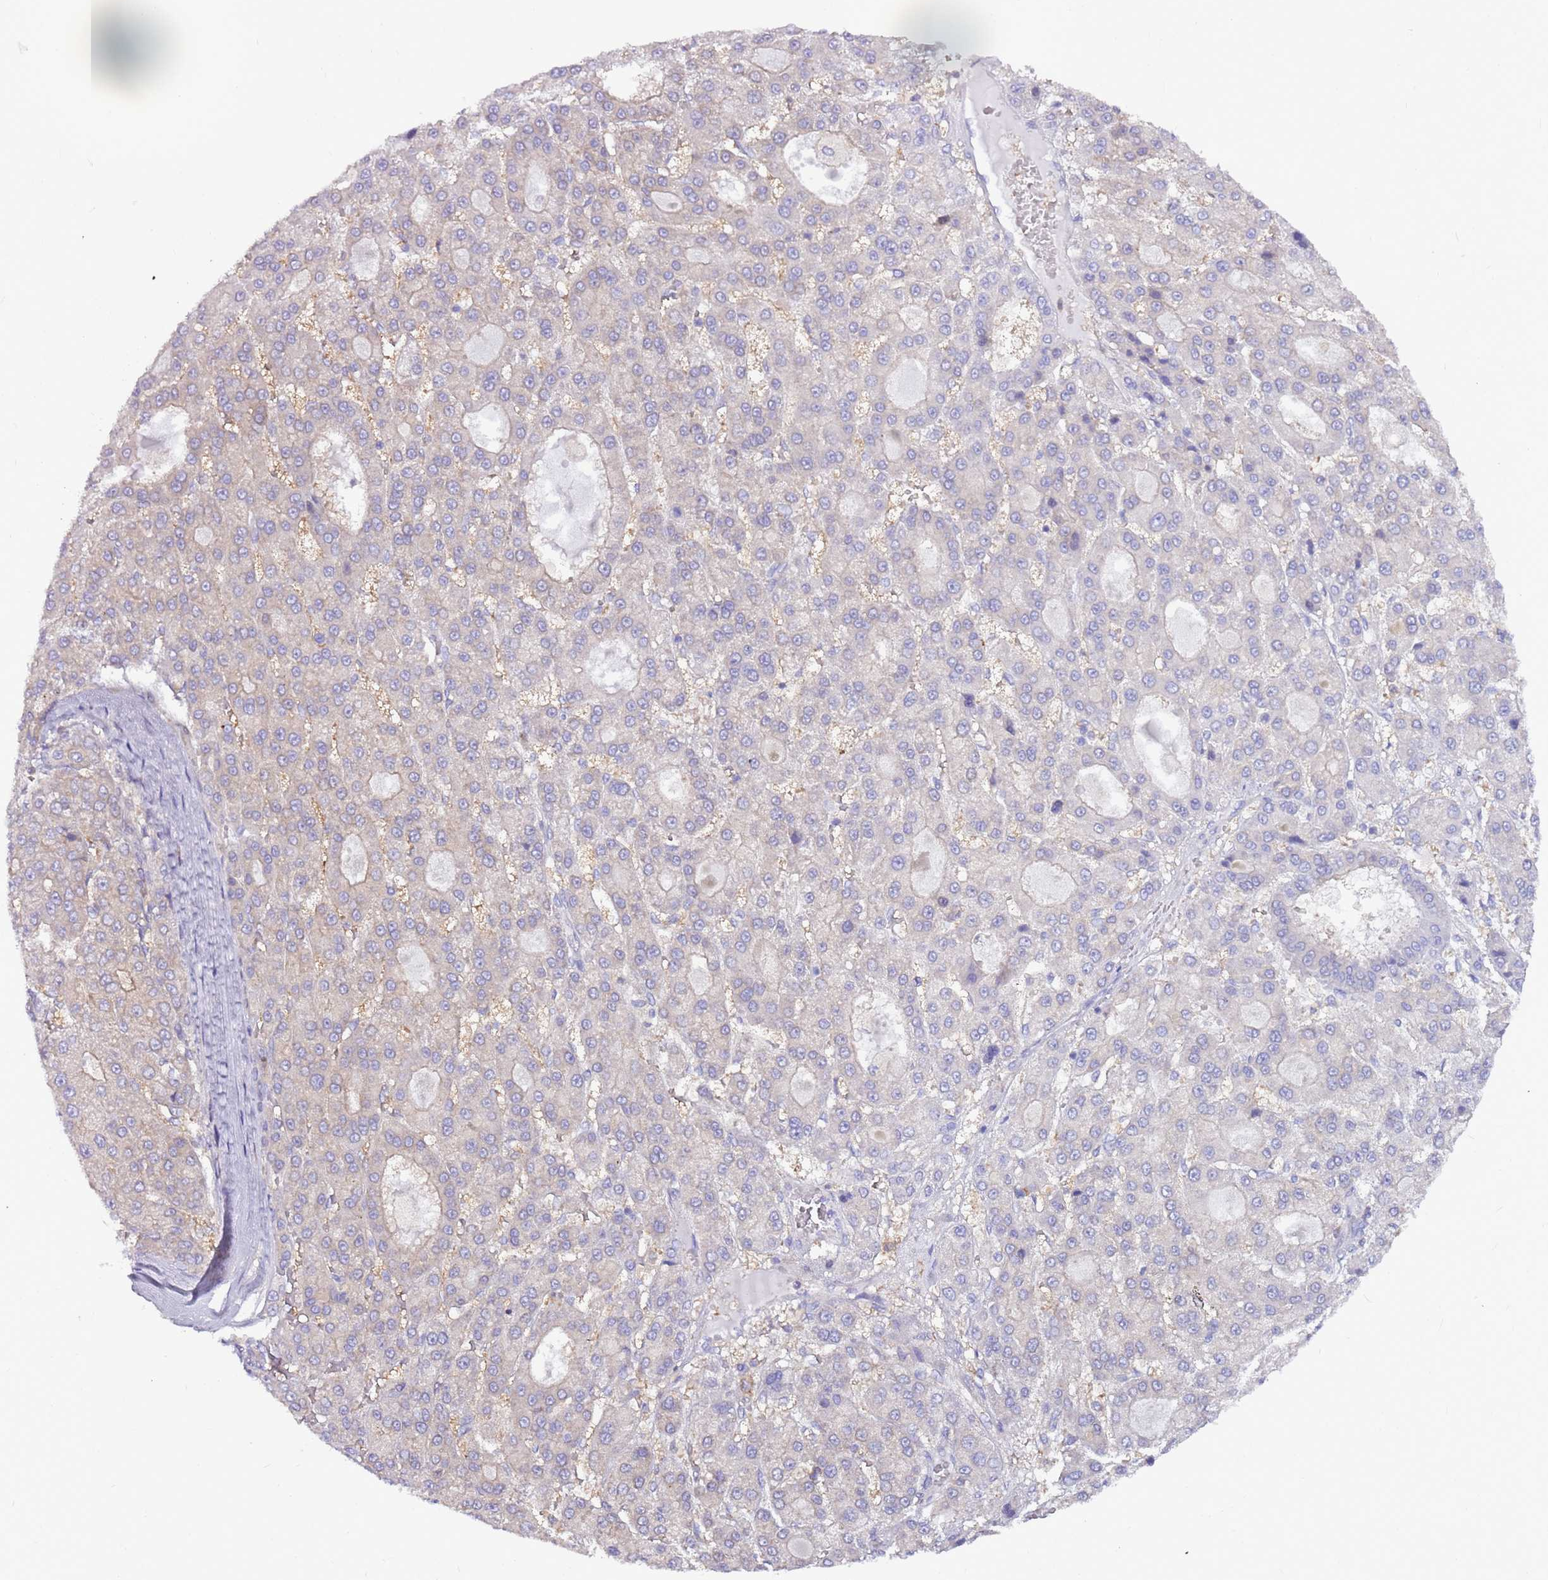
{"staining": {"intensity": "negative", "quantity": "none", "location": "none"}, "tissue": "liver cancer", "cell_type": "Tumor cells", "image_type": "cancer", "snomed": [{"axis": "morphology", "description": "Carcinoma, Hepatocellular, NOS"}, {"axis": "topography", "description": "Liver"}], "caption": "Tumor cells are negative for brown protein staining in liver hepatocellular carcinoma. The staining was performed using DAB (3,3'-diaminobenzidine) to visualize the protein expression in brown, while the nuclei were stained in blue with hematoxylin (Magnification: 20x).", "gene": "ATXN2L", "patient": {"sex": "male", "age": 70}}